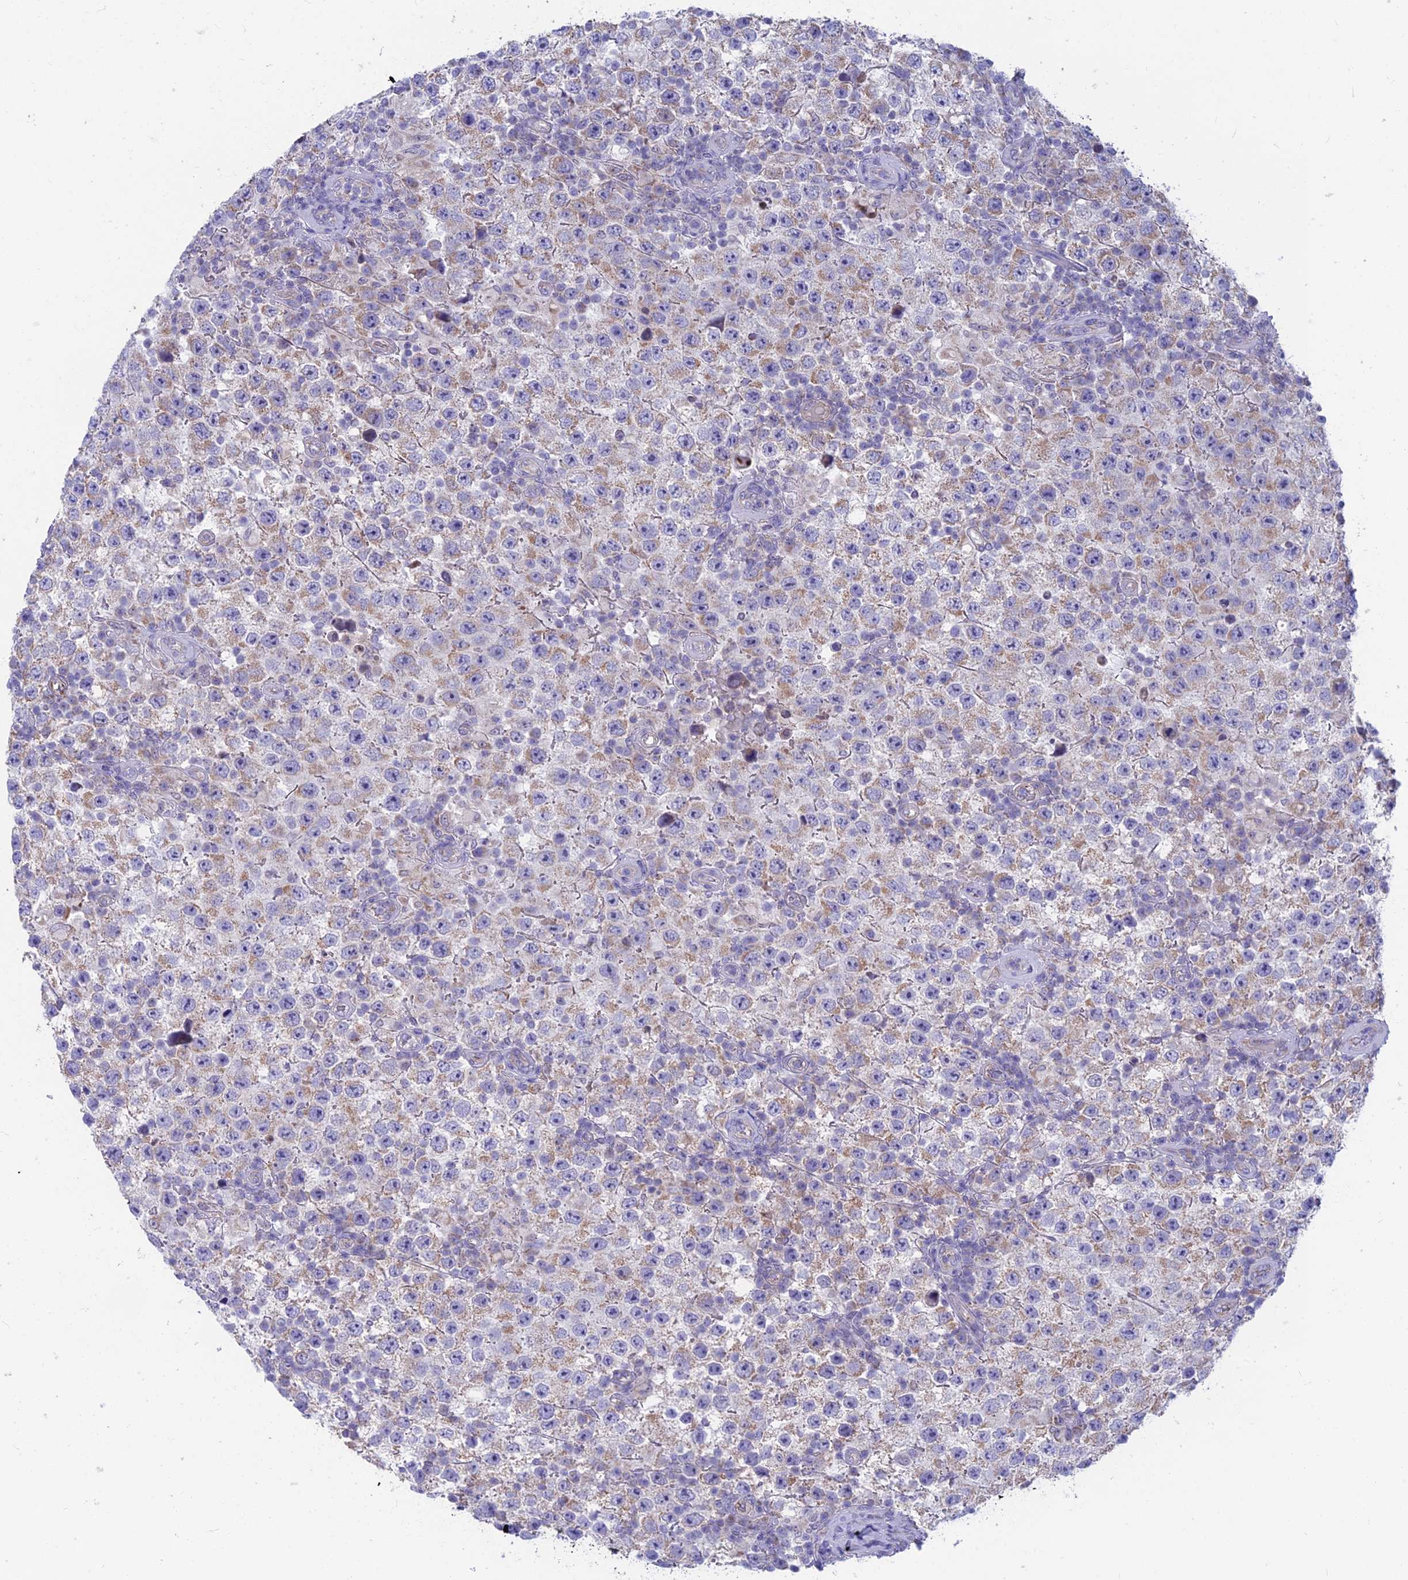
{"staining": {"intensity": "weak", "quantity": ">75%", "location": "cytoplasmic/membranous"}, "tissue": "testis cancer", "cell_type": "Tumor cells", "image_type": "cancer", "snomed": [{"axis": "morphology", "description": "Normal tissue, NOS"}, {"axis": "morphology", "description": "Urothelial carcinoma, High grade"}, {"axis": "morphology", "description": "Seminoma, NOS"}, {"axis": "morphology", "description": "Carcinoma, Embryonal, NOS"}, {"axis": "topography", "description": "Urinary bladder"}, {"axis": "topography", "description": "Testis"}], "caption": "Testis embryonal carcinoma tissue shows weak cytoplasmic/membranous staining in approximately >75% of tumor cells, visualized by immunohistochemistry.", "gene": "PLAC9", "patient": {"sex": "male", "age": 41}}